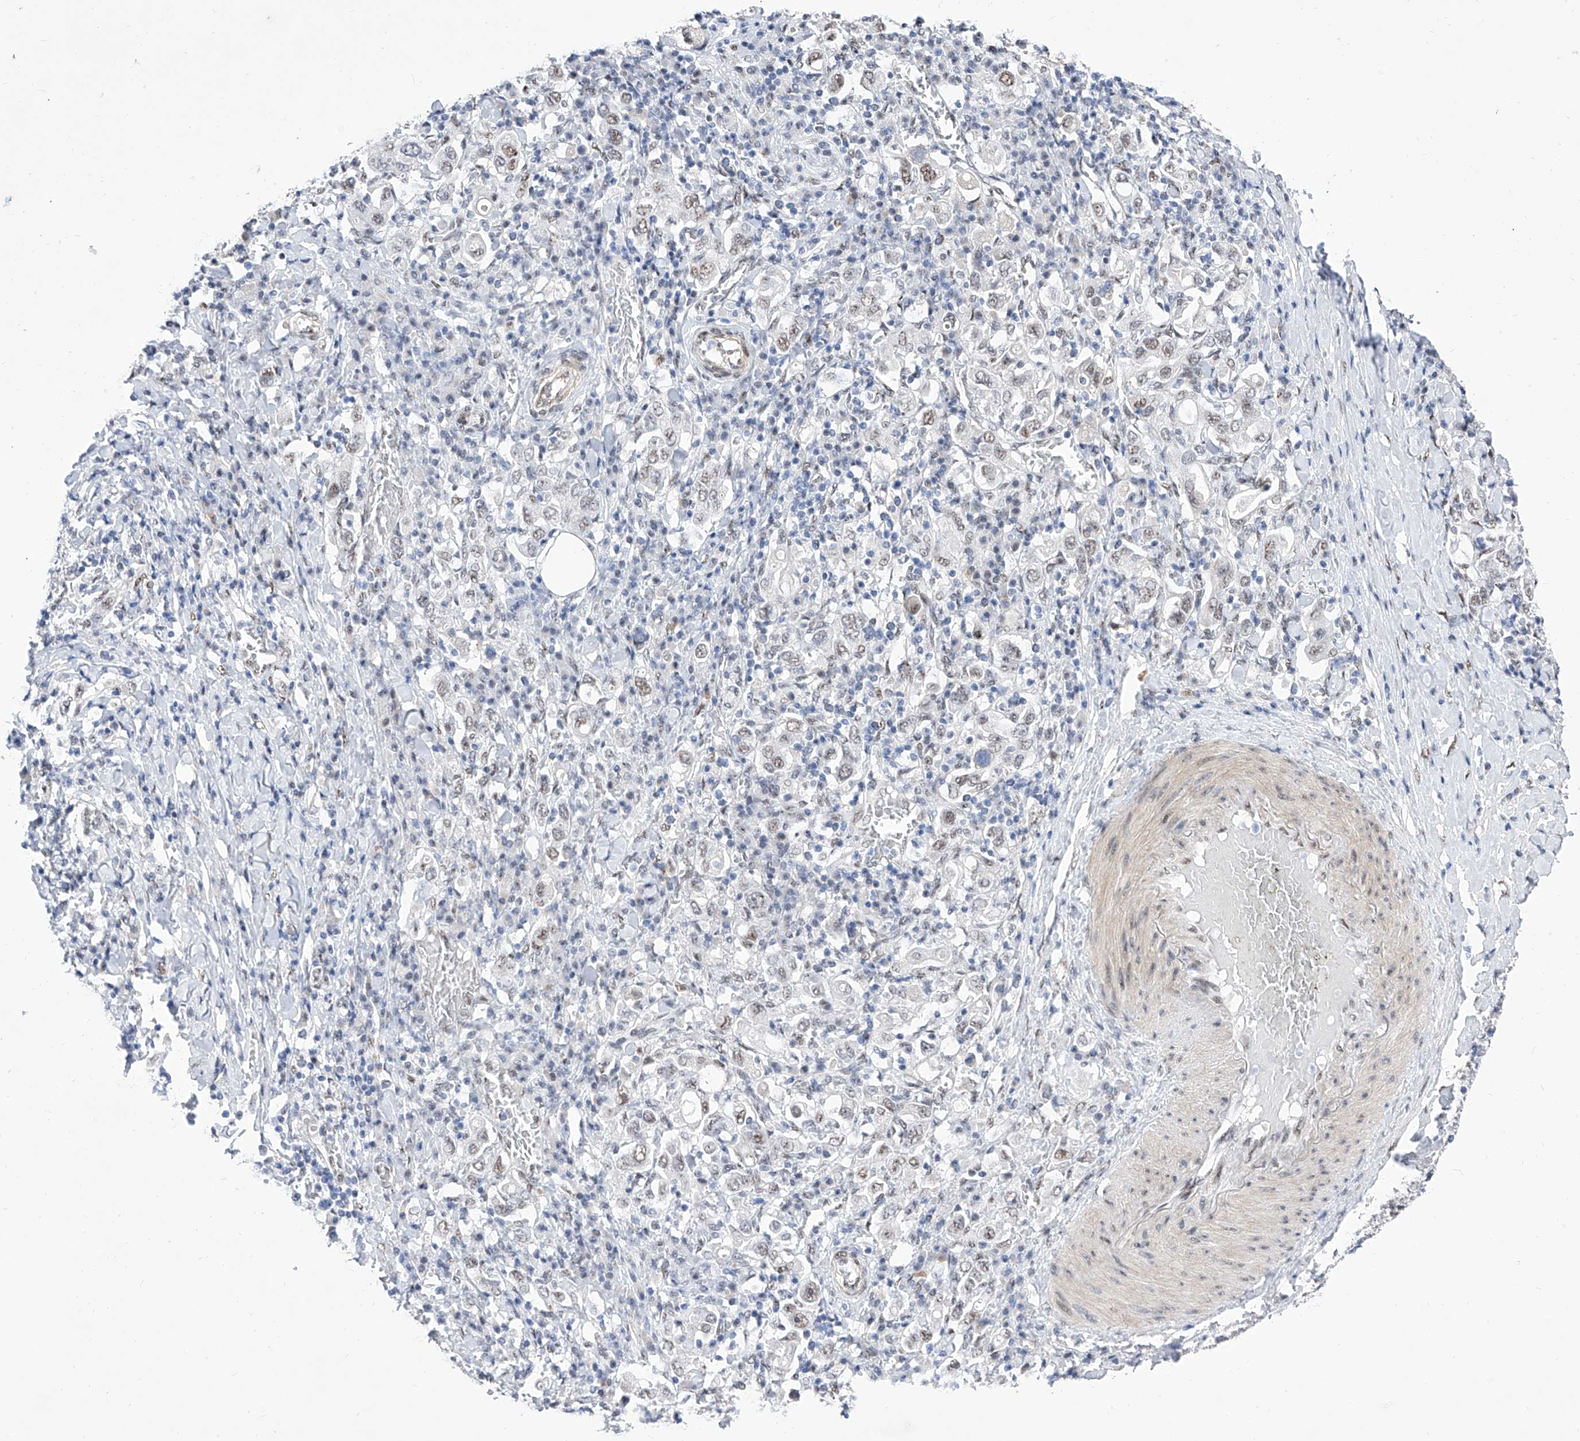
{"staining": {"intensity": "weak", "quantity": "25%-75%", "location": "nuclear"}, "tissue": "stomach cancer", "cell_type": "Tumor cells", "image_type": "cancer", "snomed": [{"axis": "morphology", "description": "Adenocarcinoma, NOS"}, {"axis": "topography", "description": "Stomach, upper"}], "caption": "Protein analysis of stomach cancer tissue demonstrates weak nuclear expression in approximately 25%-75% of tumor cells. (brown staining indicates protein expression, while blue staining denotes nuclei).", "gene": "ATN1", "patient": {"sex": "male", "age": 62}}